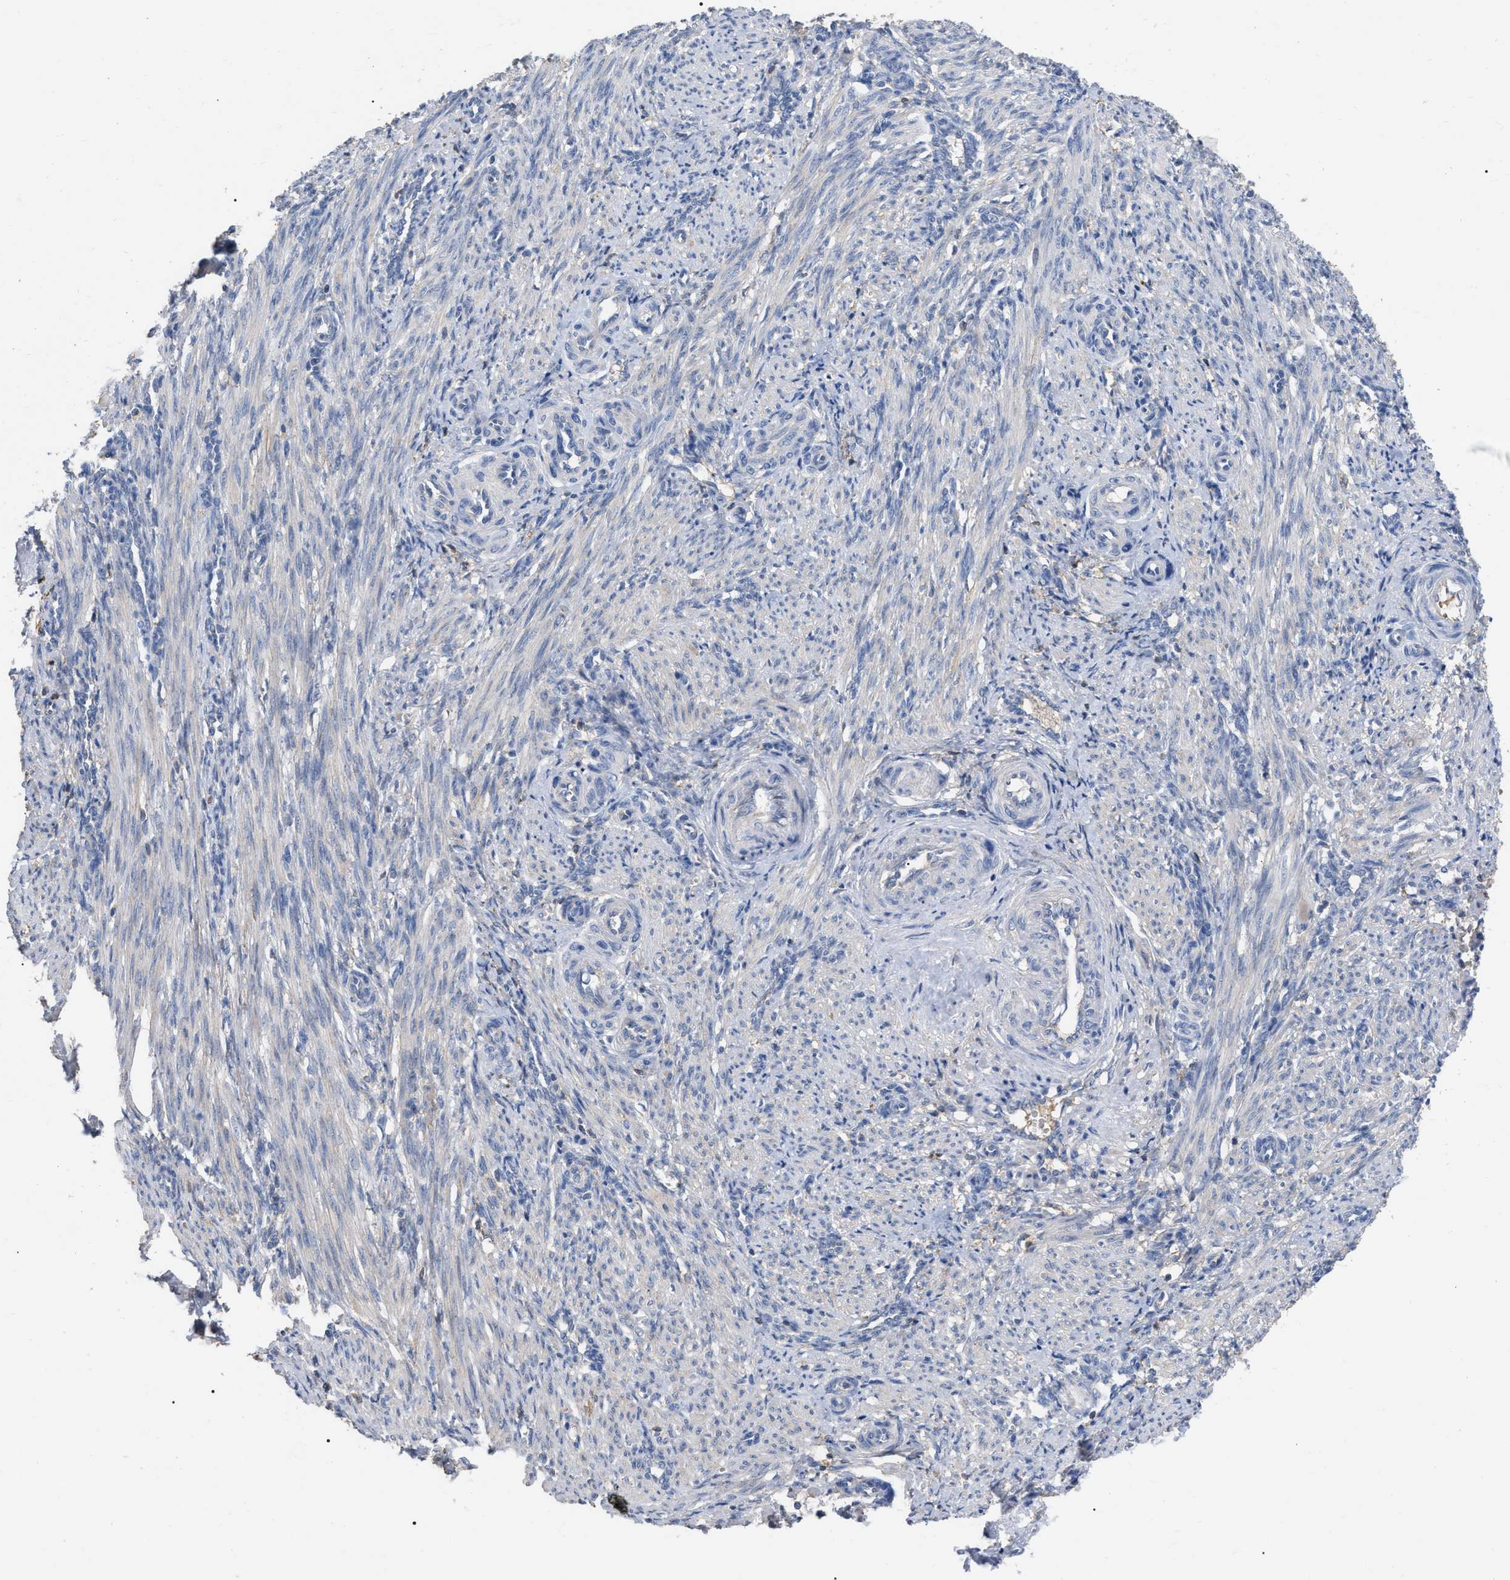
{"staining": {"intensity": "negative", "quantity": "none", "location": "none"}, "tissue": "smooth muscle", "cell_type": "Smooth muscle cells", "image_type": "normal", "snomed": [{"axis": "morphology", "description": "Normal tissue, NOS"}, {"axis": "topography", "description": "Endometrium"}], "caption": "Immunohistochemistry (IHC) of normal smooth muscle demonstrates no expression in smooth muscle cells. (Brightfield microscopy of DAB IHC at high magnification).", "gene": "GPR179", "patient": {"sex": "female", "age": 33}}